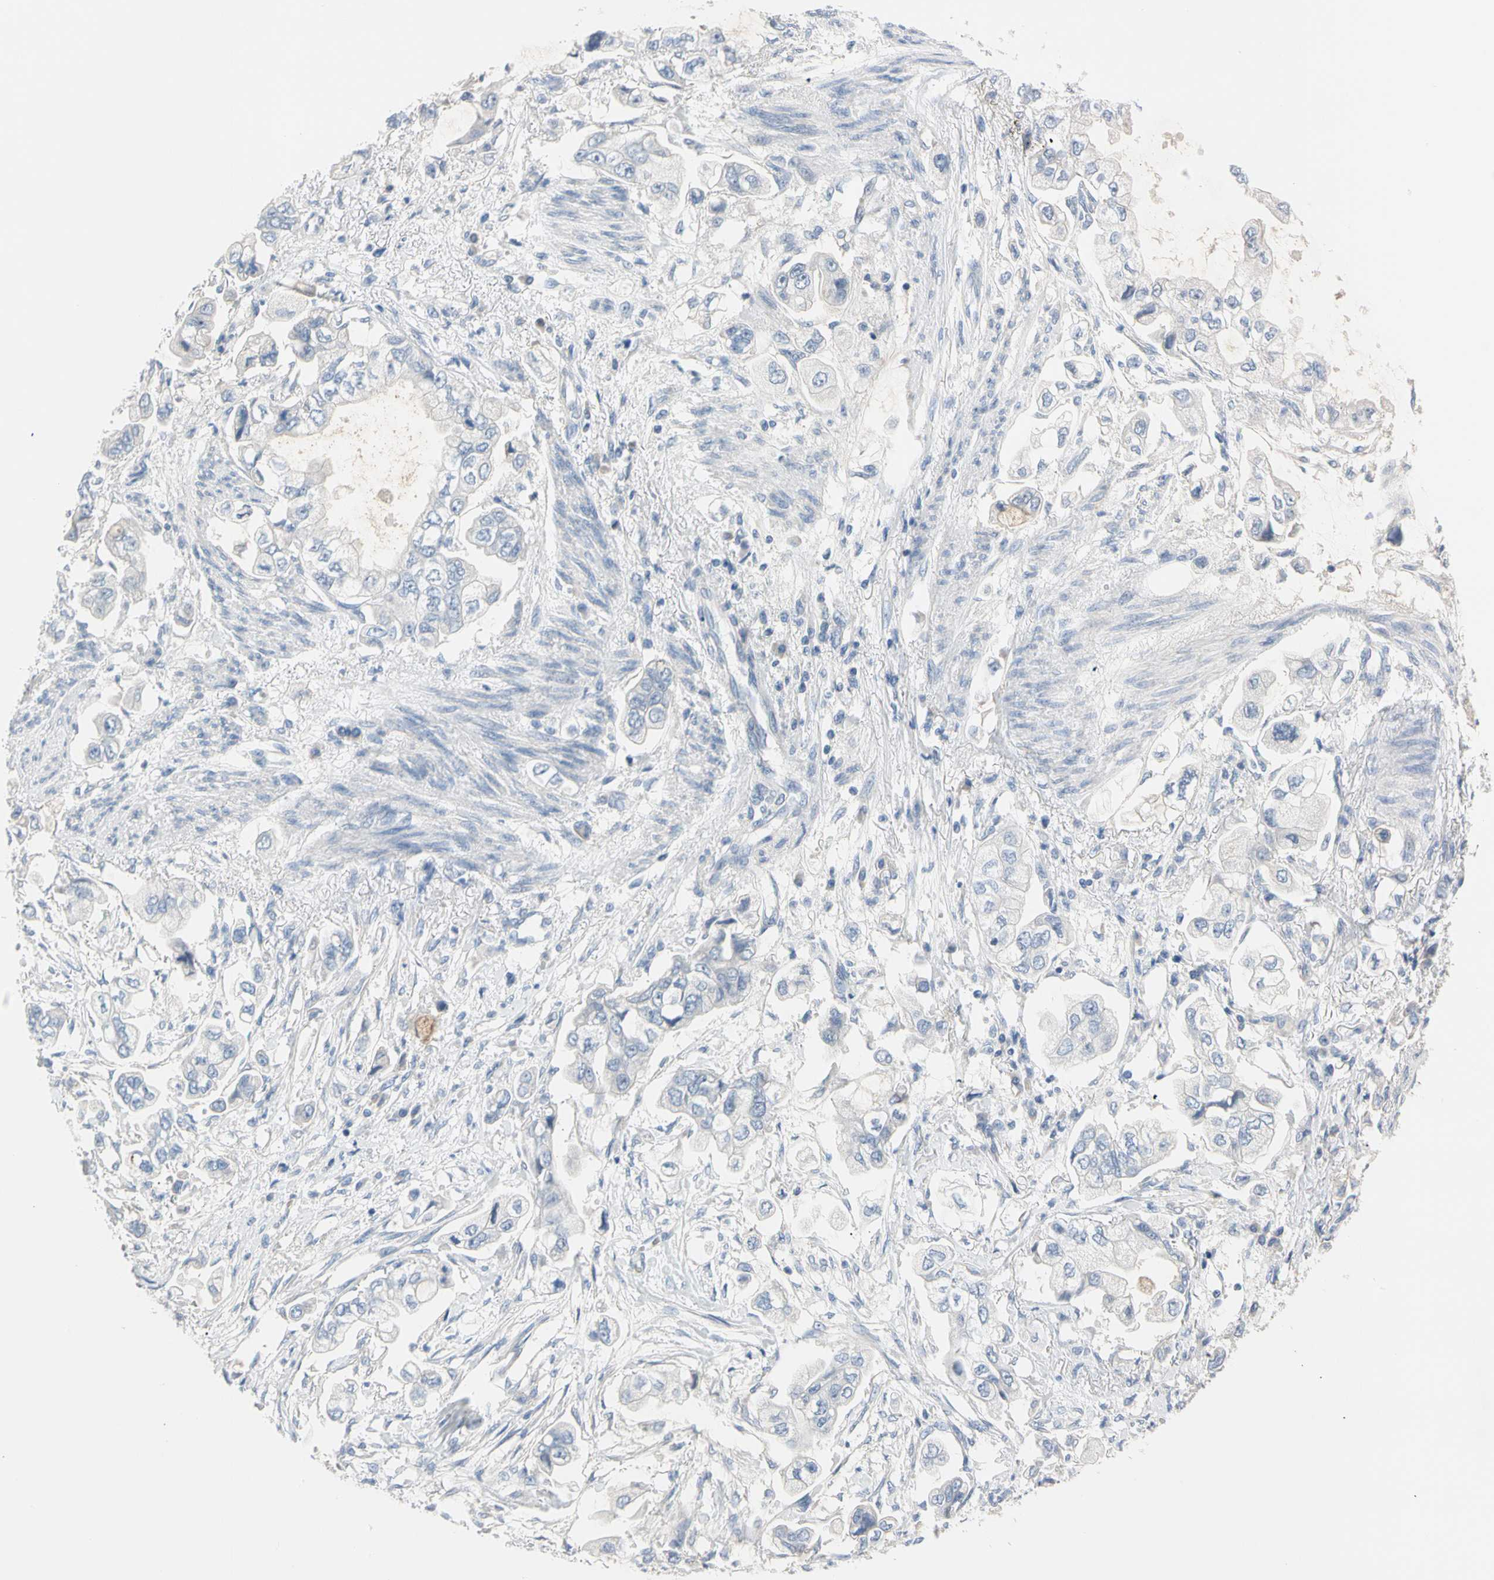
{"staining": {"intensity": "negative", "quantity": "none", "location": "none"}, "tissue": "stomach cancer", "cell_type": "Tumor cells", "image_type": "cancer", "snomed": [{"axis": "morphology", "description": "Adenocarcinoma, NOS"}, {"axis": "topography", "description": "Stomach"}], "caption": "IHC histopathology image of neoplastic tissue: stomach adenocarcinoma stained with DAB (3,3'-diaminobenzidine) demonstrates no significant protein staining in tumor cells.", "gene": "MARK1", "patient": {"sex": "male", "age": 62}}